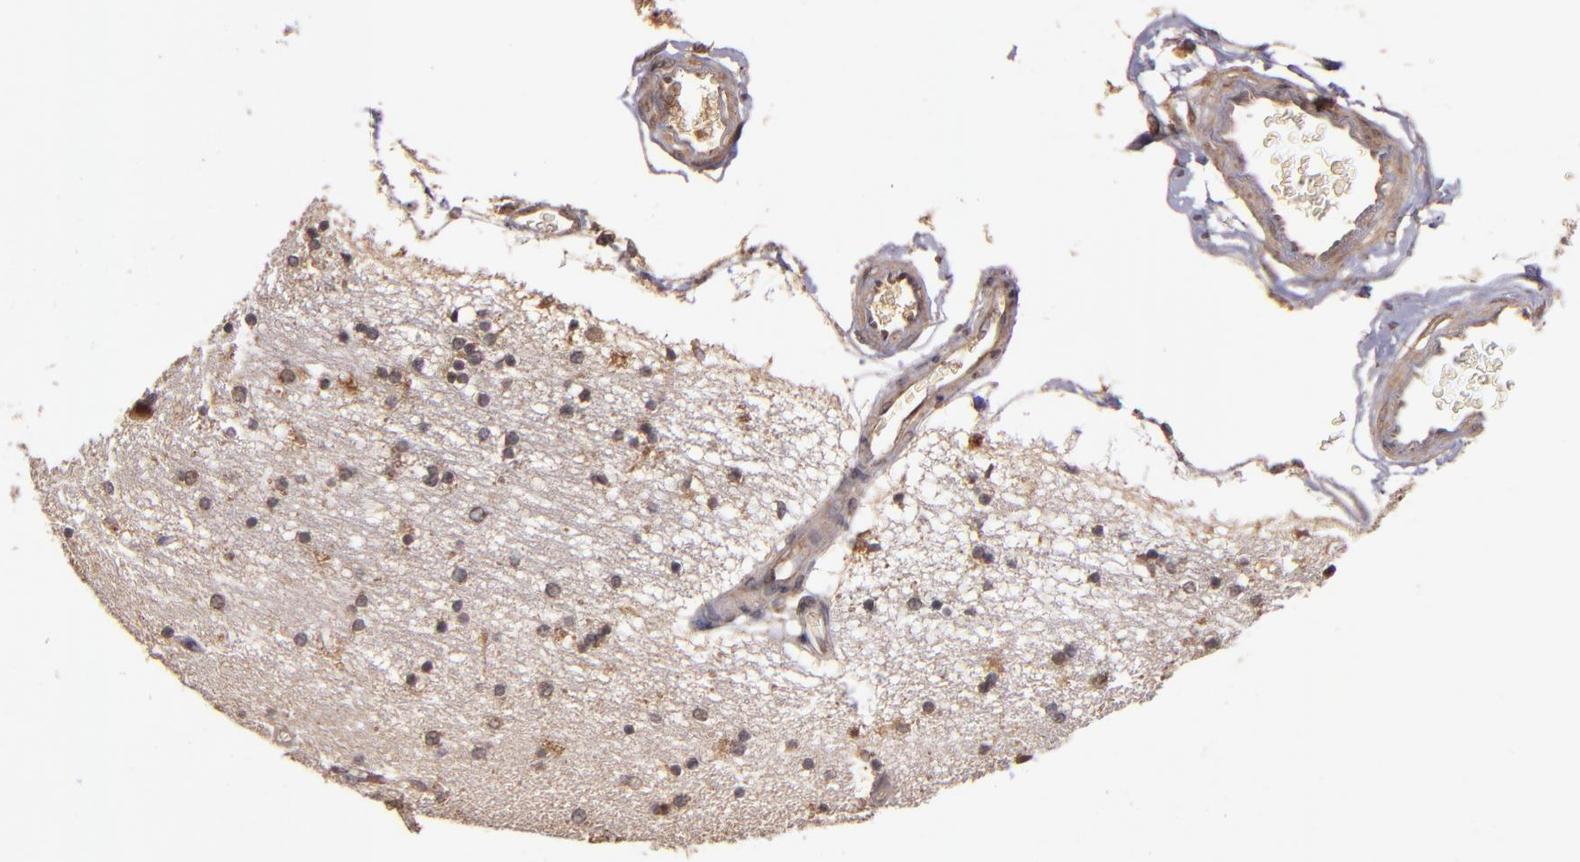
{"staining": {"intensity": "moderate", "quantity": ">75%", "location": "cytoplasmic/membranous,nuclear"}, "tissue": "hippocampus", "cell_type": "Glial cells", "image_type": "normal", "snomed": [{"axis": "morphology", "description": "Normal tissue, NOS"}, {"axis": "topography", "description": "Hippocampus"}], "caption": "The image exhibits a brown stain indicating the presence of a protein in the cytoplasmic/membranous,nuclear of glial cells in hippocampus.", "gene": "RIOK3", "patient": {"sex": "female", "age": 54}}